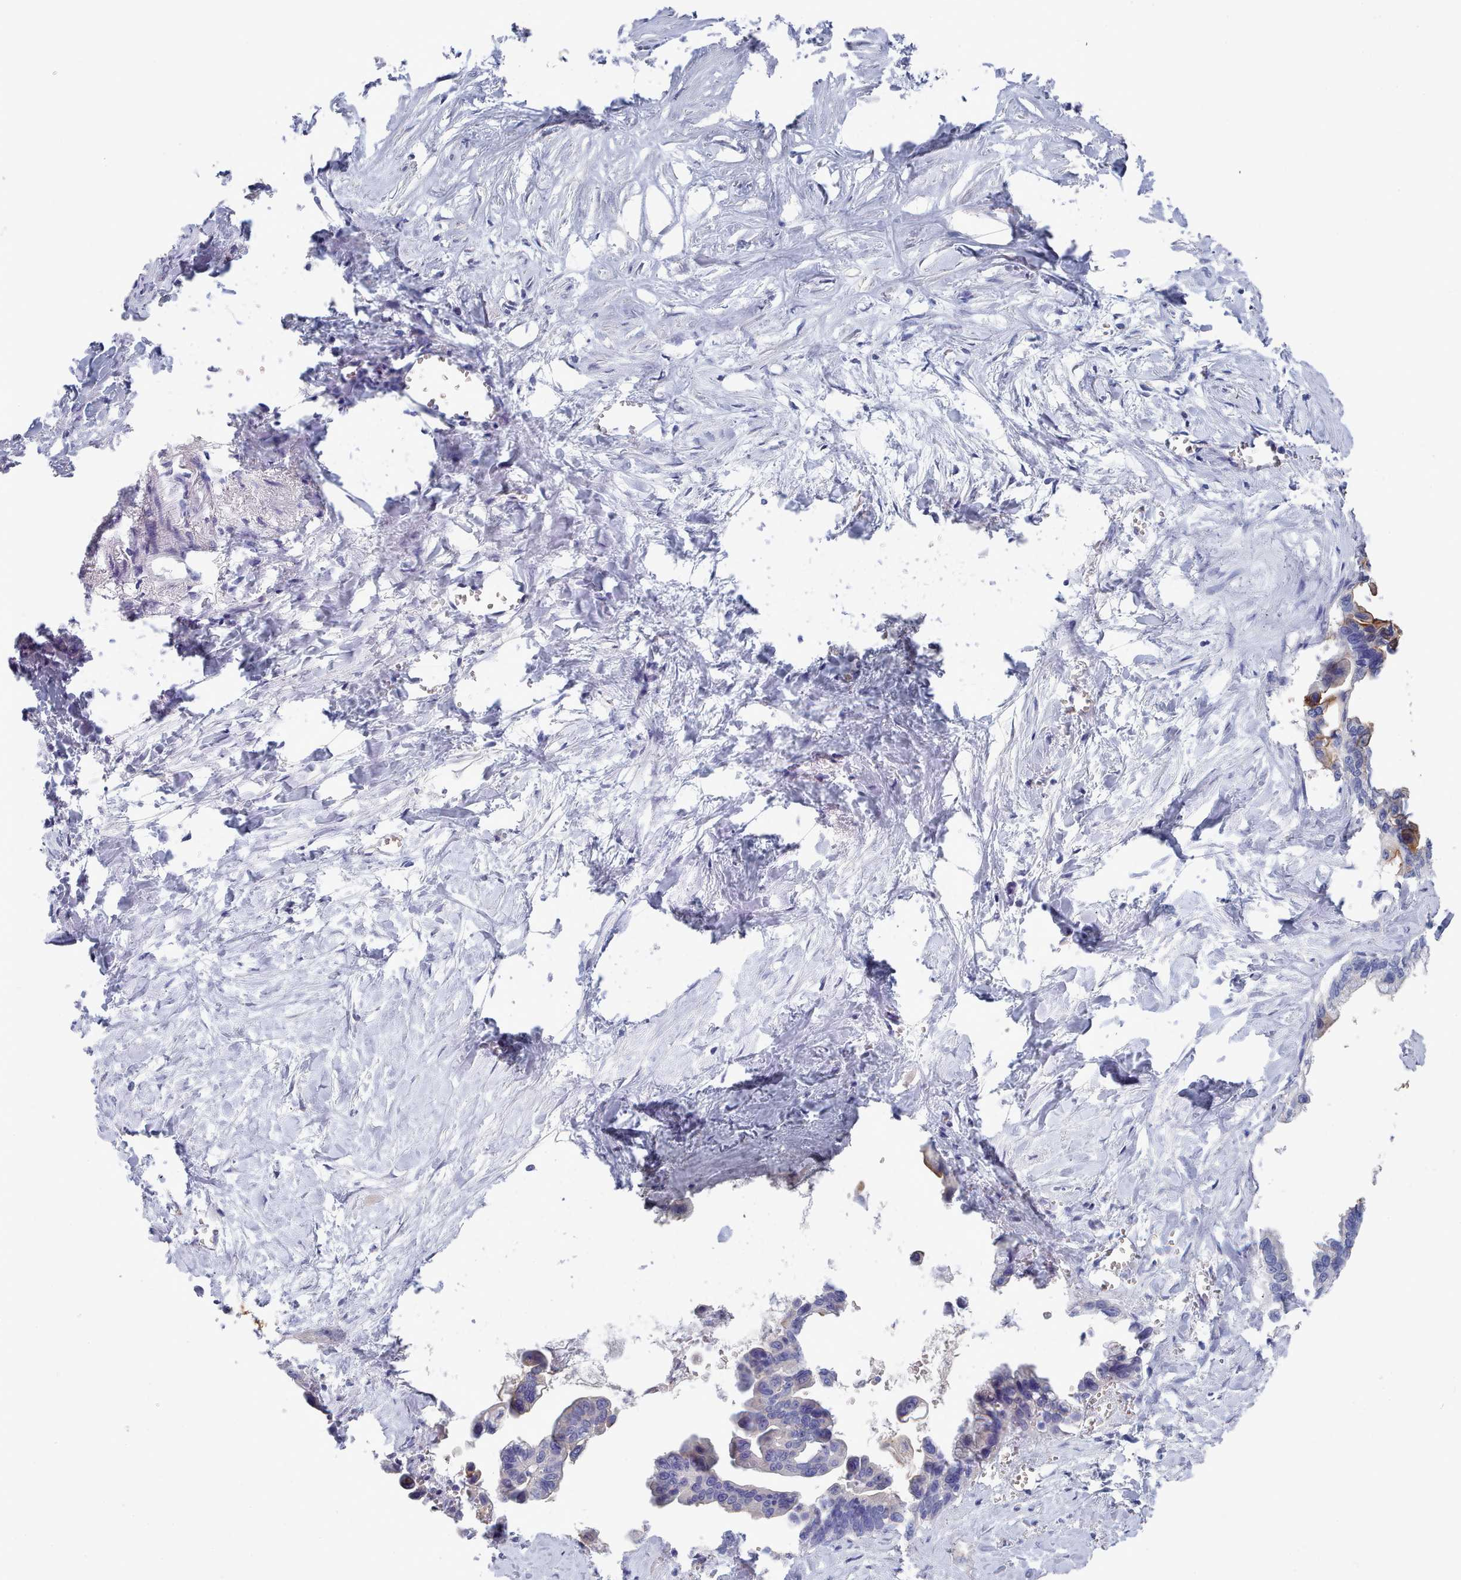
{"staining": {"intensity": "negative", "quantity": "none", "location": "none"}, "tissue": "pancreatic cancer", "cell_type": "Tumor cells", "image_type": "cancer", "snomed": [{"axis": "morphology", "description": "Adenocarcinoma, NOS"}, {"axis": "topography", "description": "Pancreas"}], "caption": "High magnification brightfield microscopy of adenocarcinoma (pancreatic) stained with DAB (brown) and counterstained with hematoxylin (blue): tumor cells show no significant staining. (Stains: DAB (3,3'-diaminobenzidine) IHC with hematoxylin counter stain, Microscopy: brightfield microscopy at high magnification).", "gene": "ACAD11", "patient": {"sex": "male", "age": 61}}